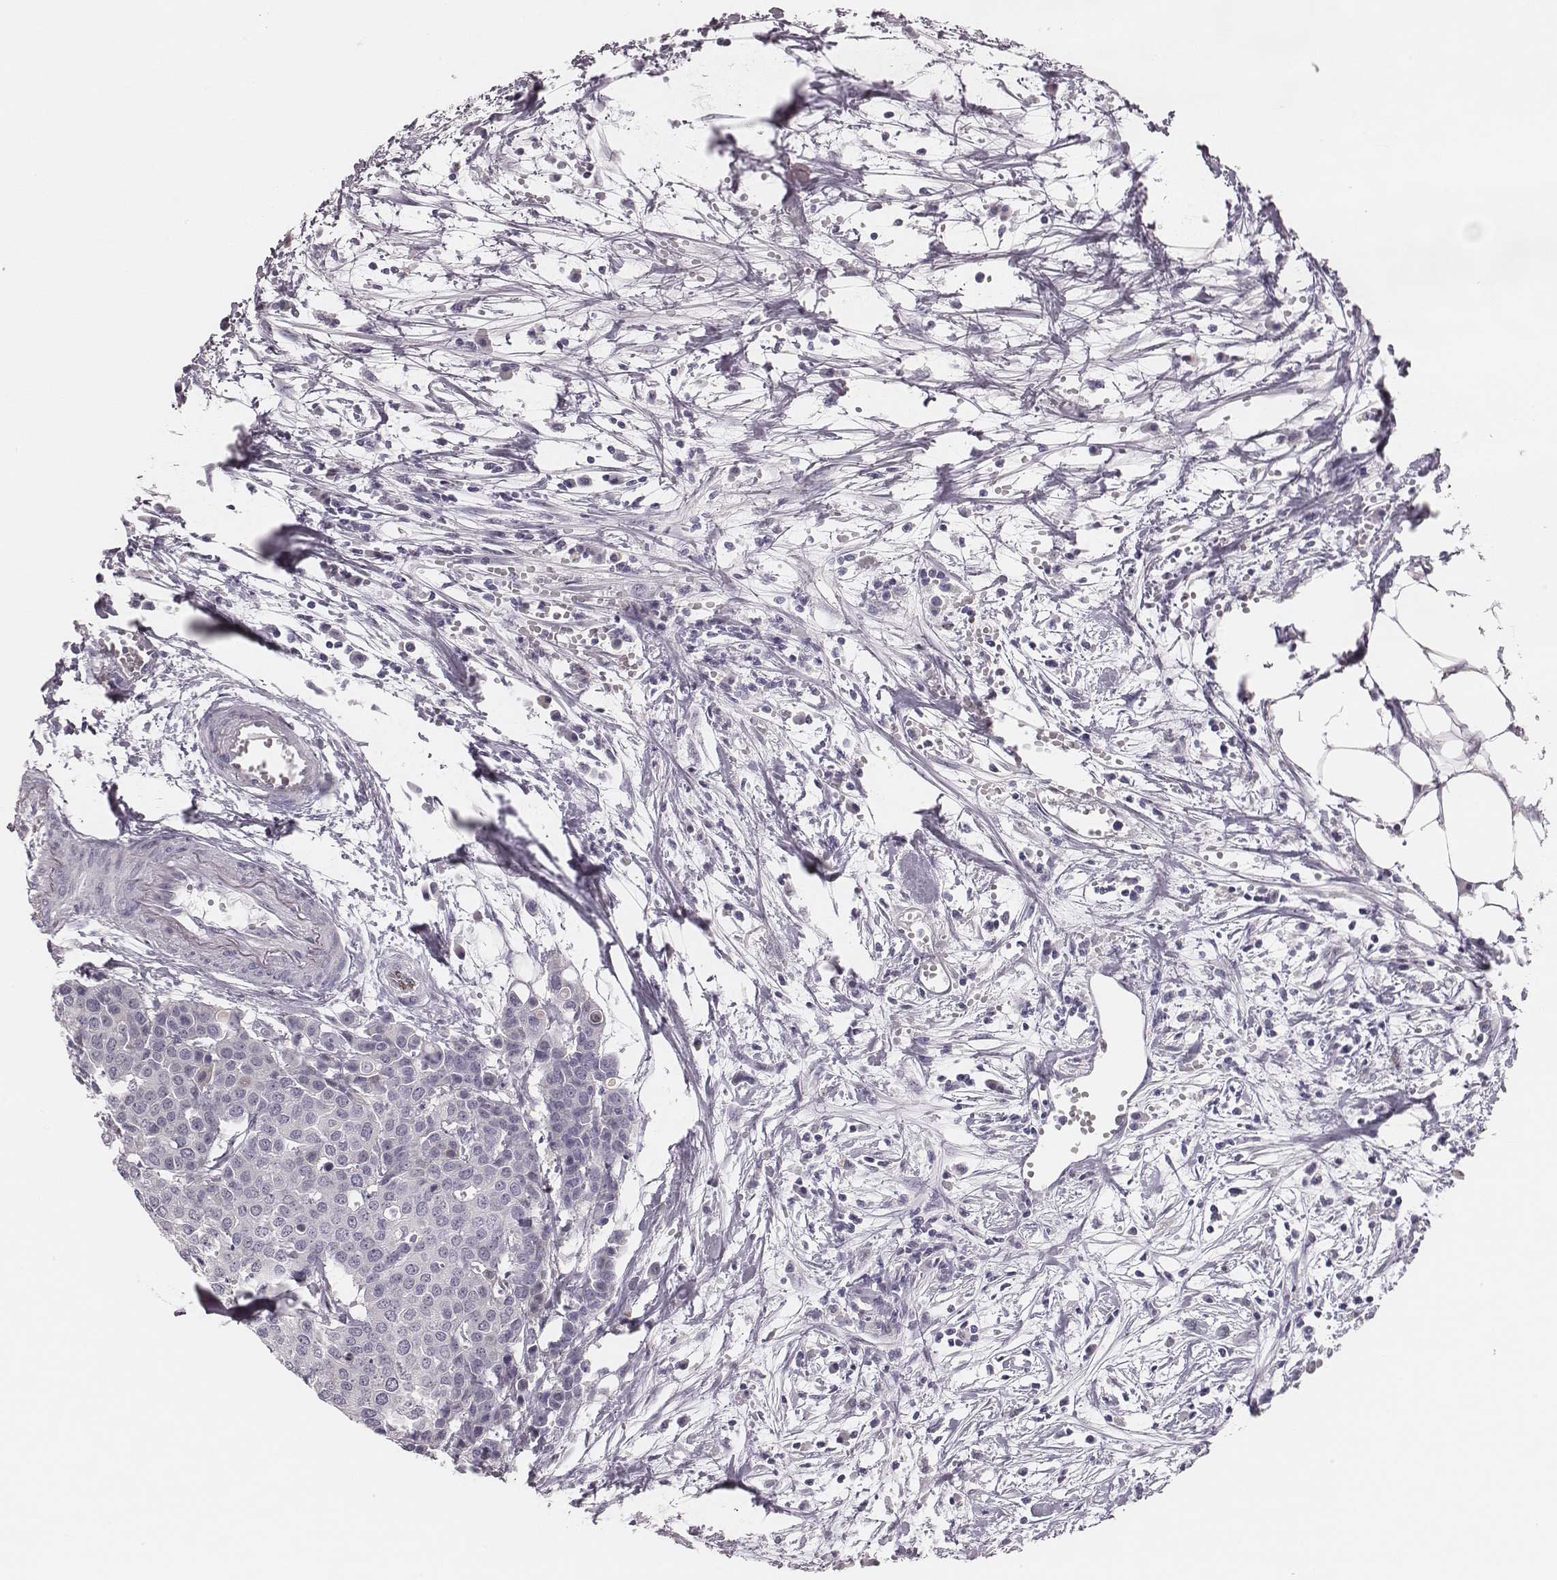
{"staining": {"intensity": "negative", "quantity": "none", "location": "none"}, "tissue": "carcinoid", "cell_type": "Tumor cells", "image_type": "cancer", "snomed": [{"axis": "morphology", "description": "Carcinoid, malignant, NOS"}, {"axis": "topography", "description": "Colon"}], "caption": "Immunohistochemistry of malignant carcinoid shows no staining in tumor cells.", "gene": "ADGRF4", "patient": {"sex": "male", "age": 81}}